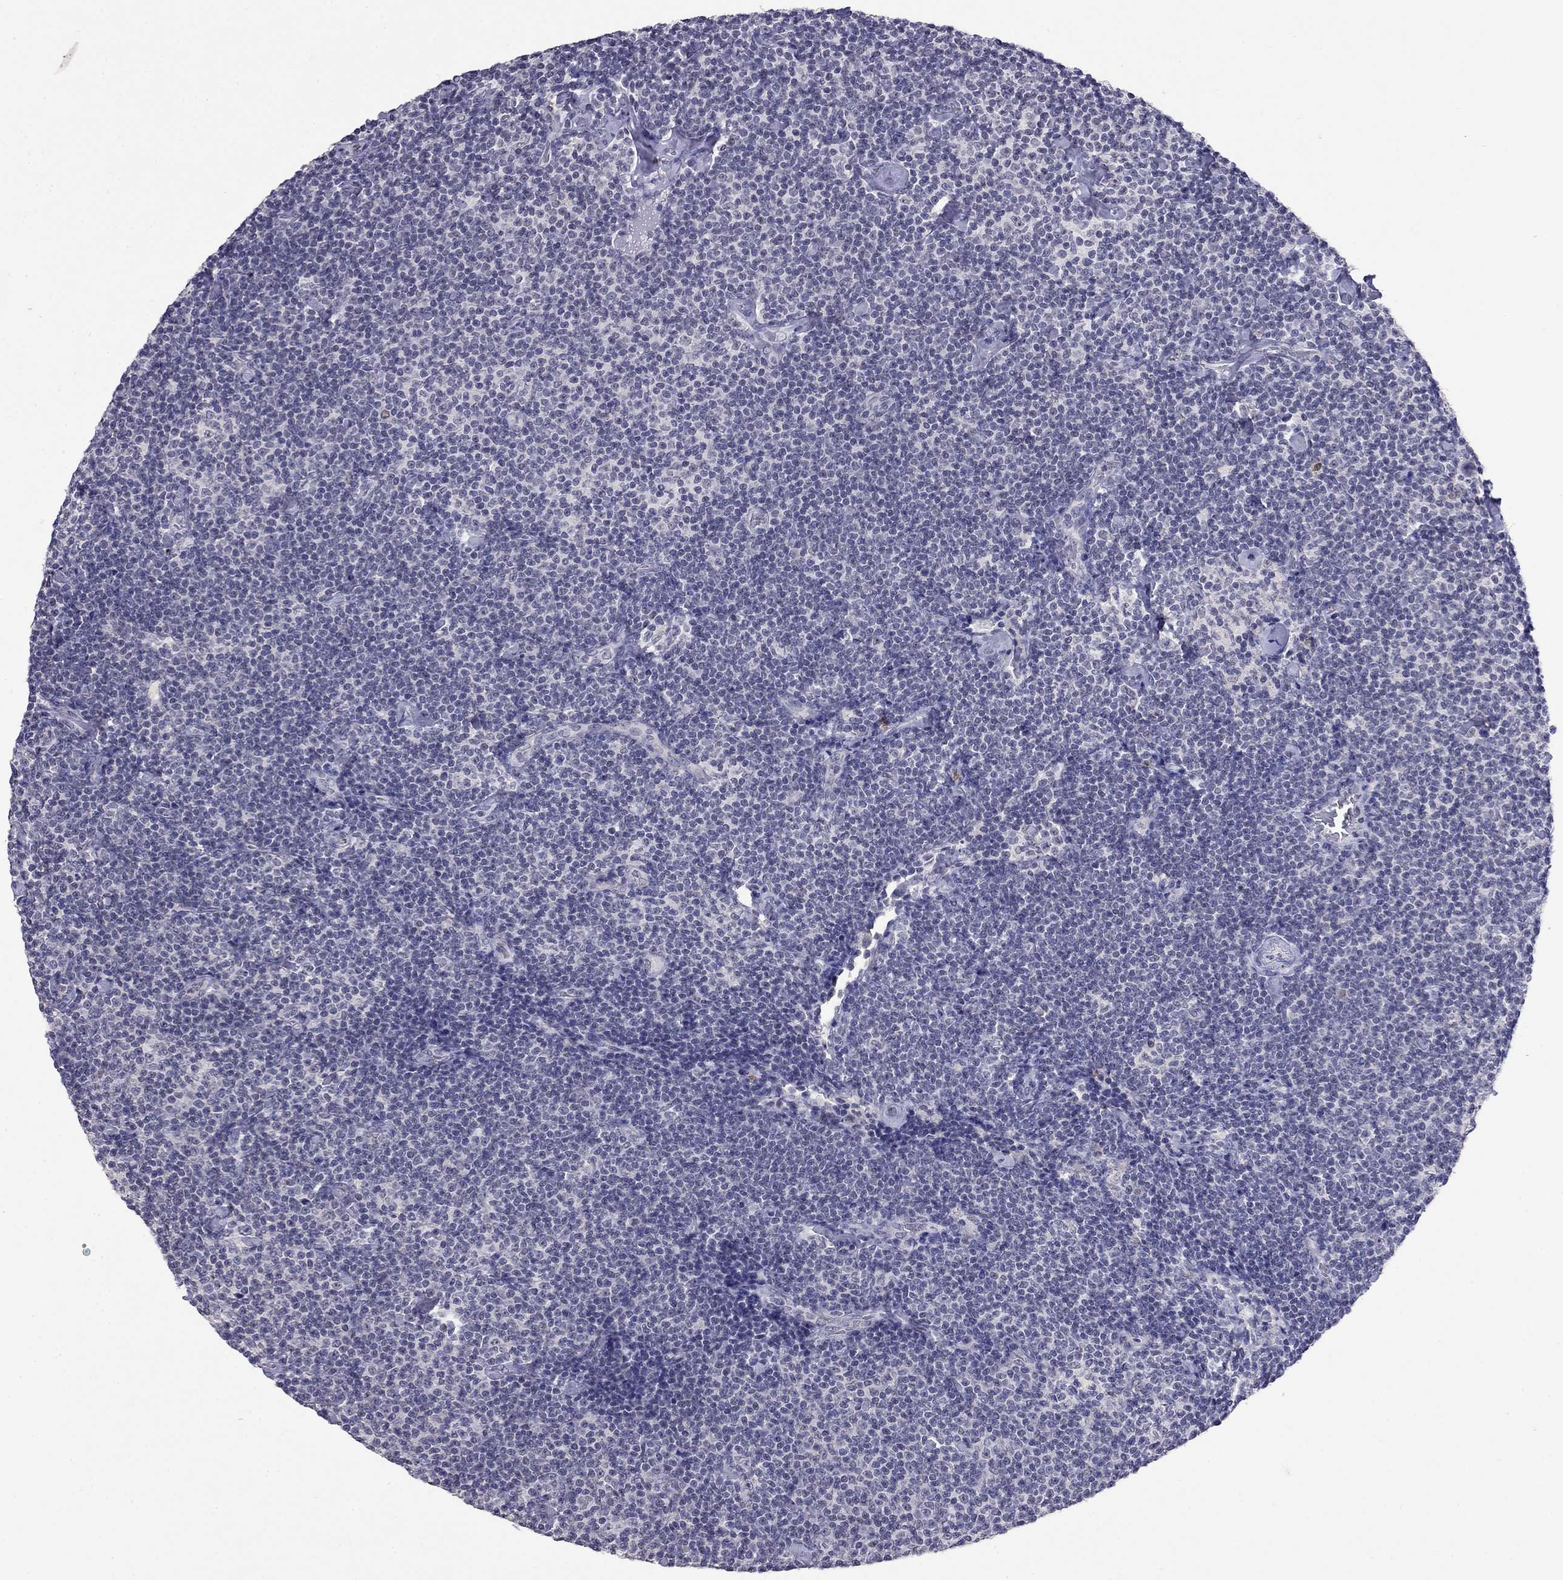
{"staining": {"intensity": "negative", "quantity": "none", "location": "none"}, "tissue": "lymphoma", "cell_type": "Tumor cells", "image_type": "cancer", "snomed": [{"axis": "morphology", "description": "Malignant lymphoma, non-Hodgkin's type, Low grade"}, {"axis": "topography", "description": "Lymph node"}], "caption": "Tumor cells show no significant staining in low-grade malignant lymphoma, non-Hodgkin's type. (Brightfield microscopy of DAB (3,3'-diaminobenzidine) immunohistochemistry at high magnification).", "gene": "WNK3", "patient": {"sex": "male", "age": 81}}